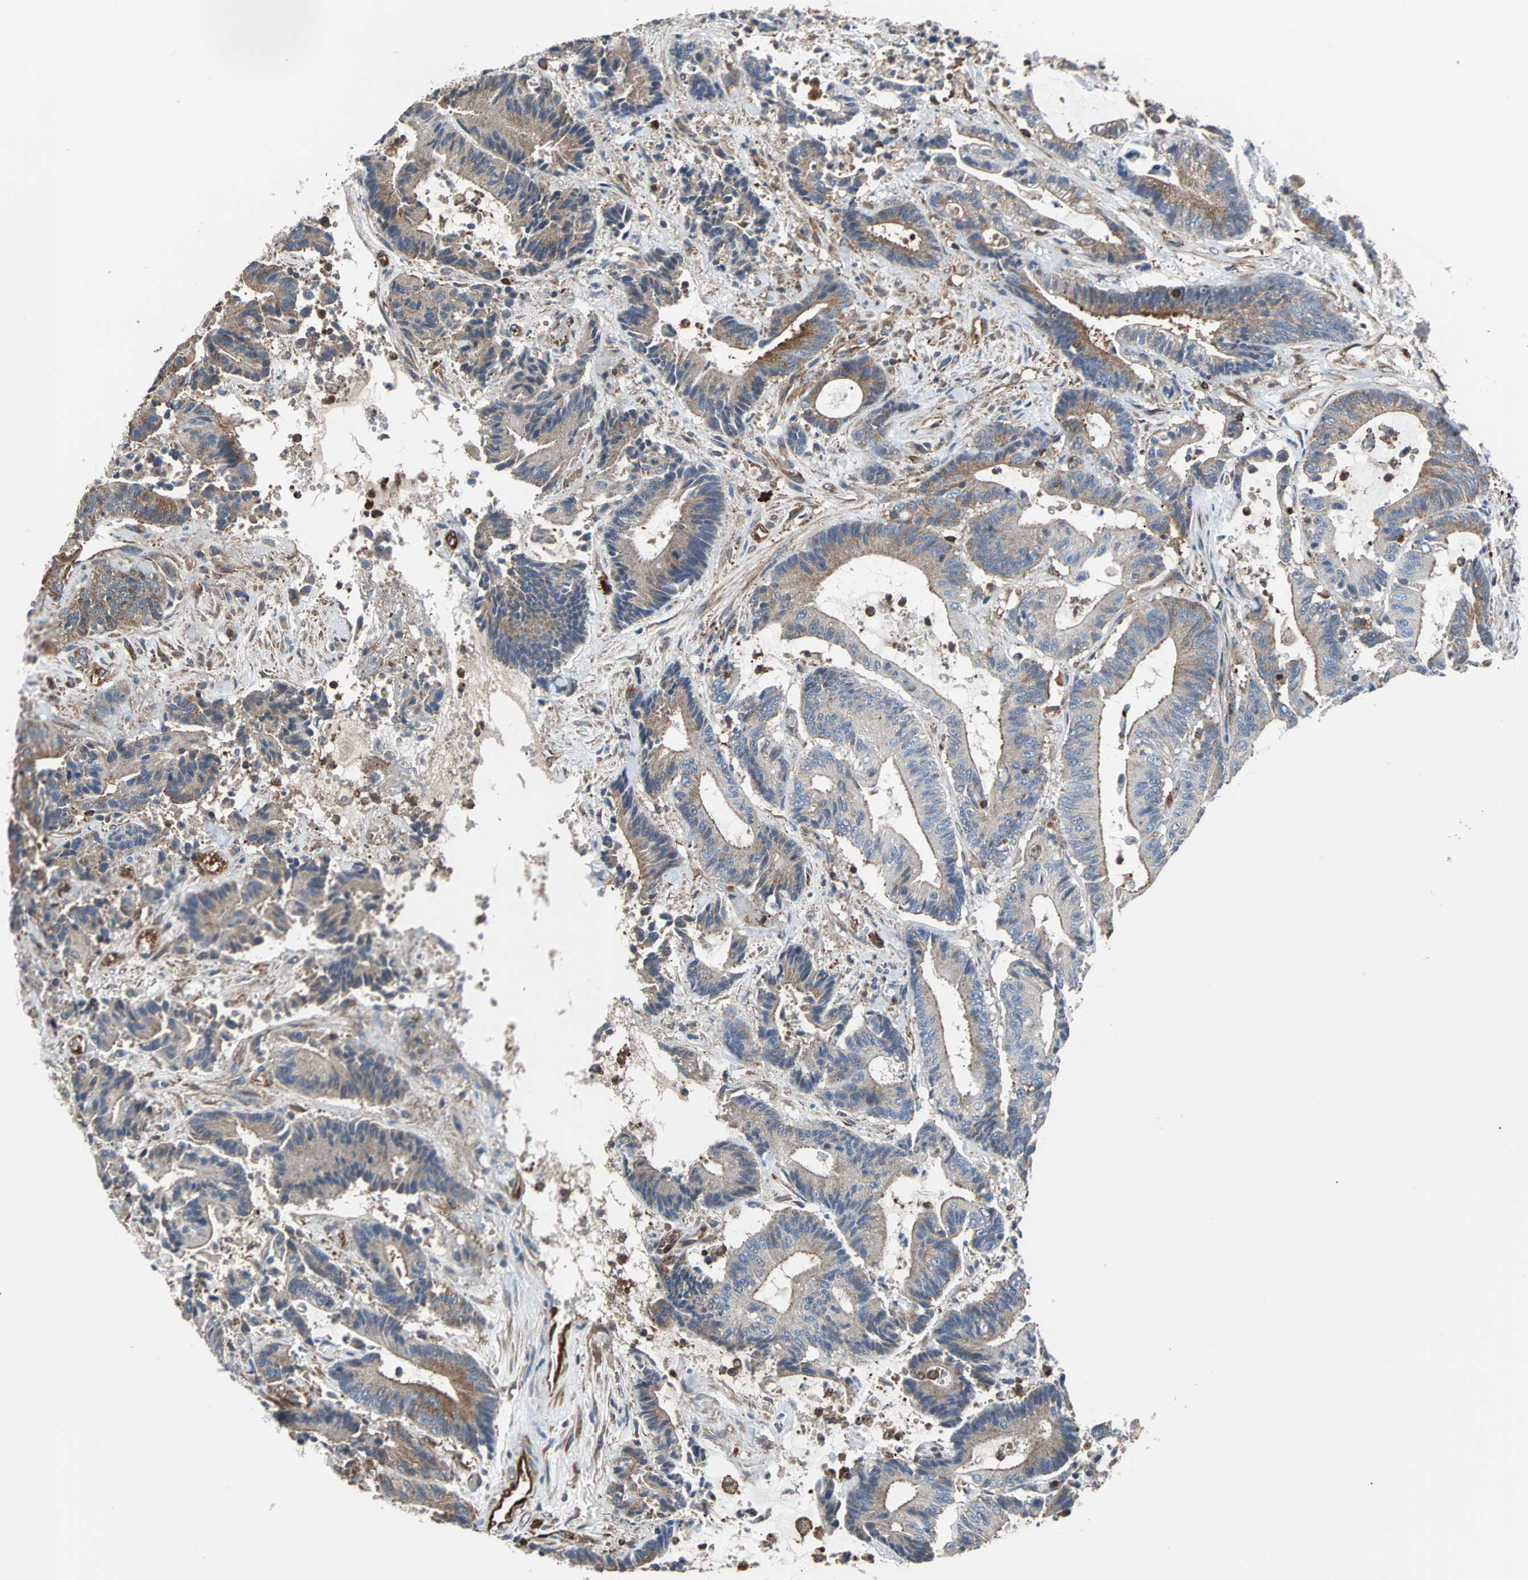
{"staining": {"intensity": "weak", "quantity": ">75%", "location": "cytoplasmic/membranous"}, "tissue": "colorectal cancer", "cell_type": "Tumor cells", "image_type": "cancer", "snomed": [{"axis": "morphology", "description": "Adenocarcinoma, NOS"}, {"axis": "topography", "description": "Colon"}], "caption": "Brown immunohistochemical staining in colorectal cancer reveals weak cytoplasmic/membranous positivity in approximately >75% of tumor cells. (DAB IHC with brightfield microscopy, high magnification).", "gene": "PLCG2", "patient": {"sex": "female", "age": 84}}